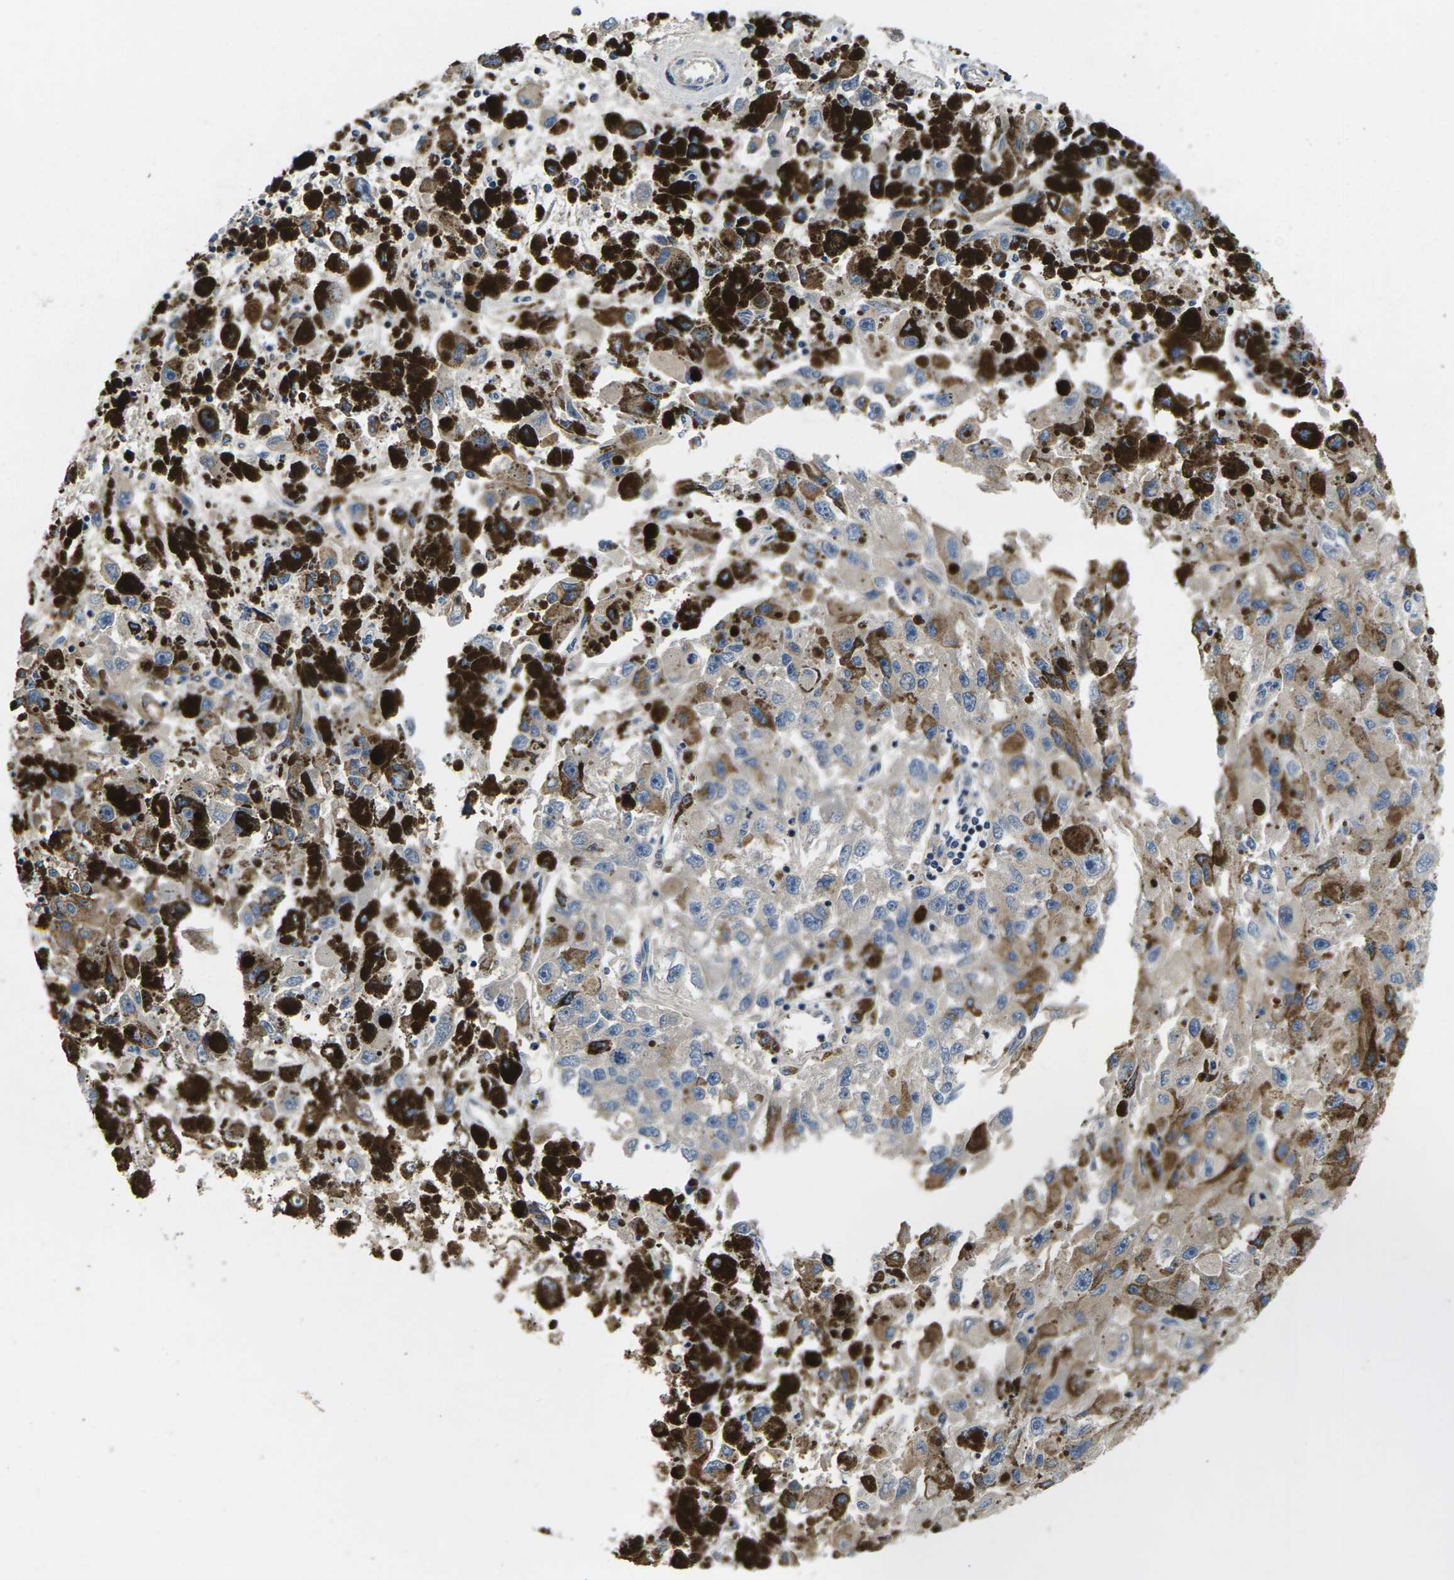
{"staining": {"intensity": "weak", "quantity": "25%-75%", "location": "cytoplasmic/membranous"}, "tissue": "melanoma", "cell_type": "Tumor cells", "image_type": "cancer", "snomed": [{"axis": "morphology", "description": "Malignant melanoma, NOS"}, {"axis": "topography", "description": "Skin"}], "caption": "Brown immunohistochemical staining in human malignant melanoma demonstrates weak cytoplasmic/membranous staining in approximately 25%-75% of tumor cells. Nuclei are stained in blue.", "gene": "PLCE1", "patient": {"sex": "female", "age": 104}}